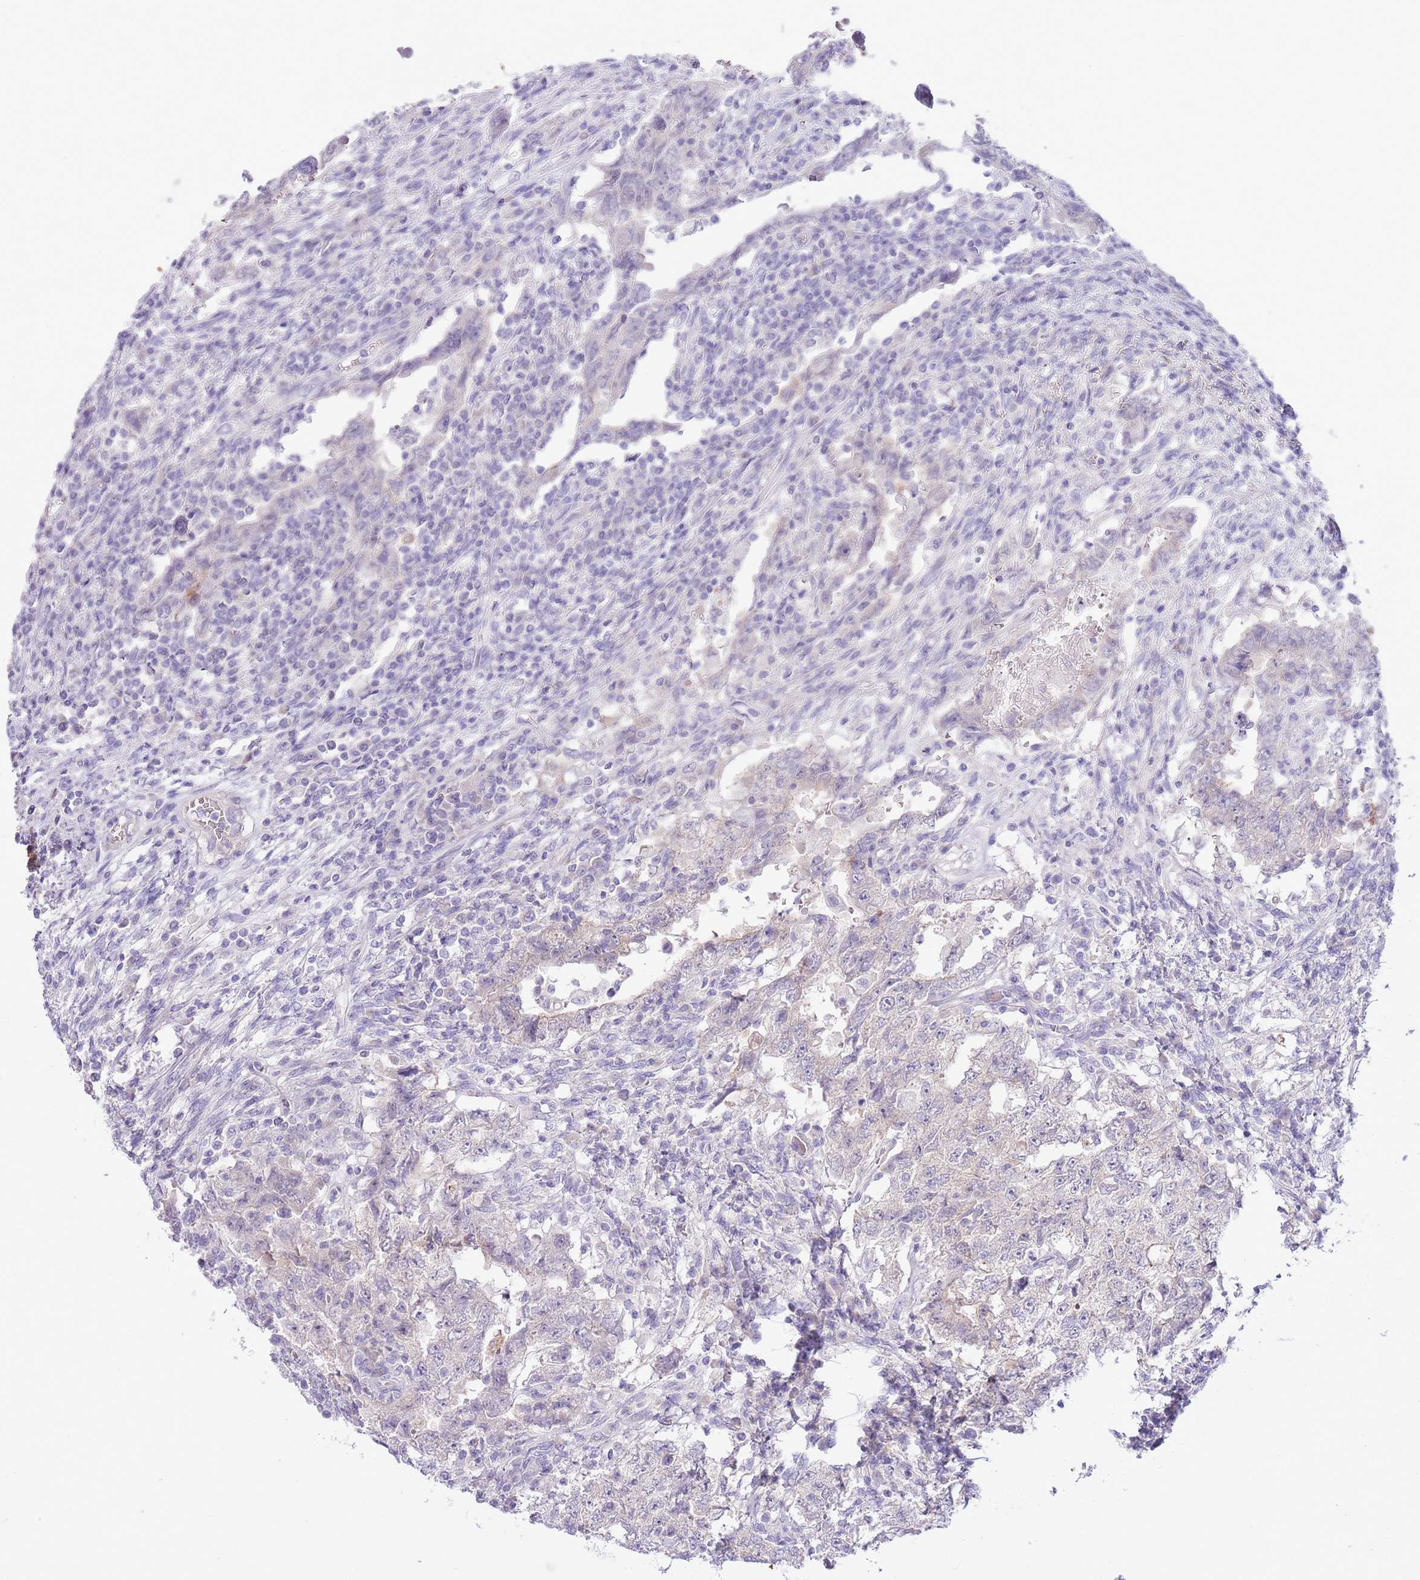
{"staining": {"intensity": "negative", "quantity": "none", "location": "none"}, "tissue": "testis cancer", "cell_type": "Tumor cells", "image_type": "cancer", "snomed": [{"axis": "morphology", "description": "Carcinoma, Embryonal, NOS"}, {"axis": "topography", "description": "Testis"}], "caption": "DAB immunohistochemical staining of embryonal carcinoma (testis) exhibits no significant expression in tumor cells. (DAB immunohistochemistry (IHC), high magnification).", "gene": "ZC4H2", "patient": {"sex": "male", "age": 26}}